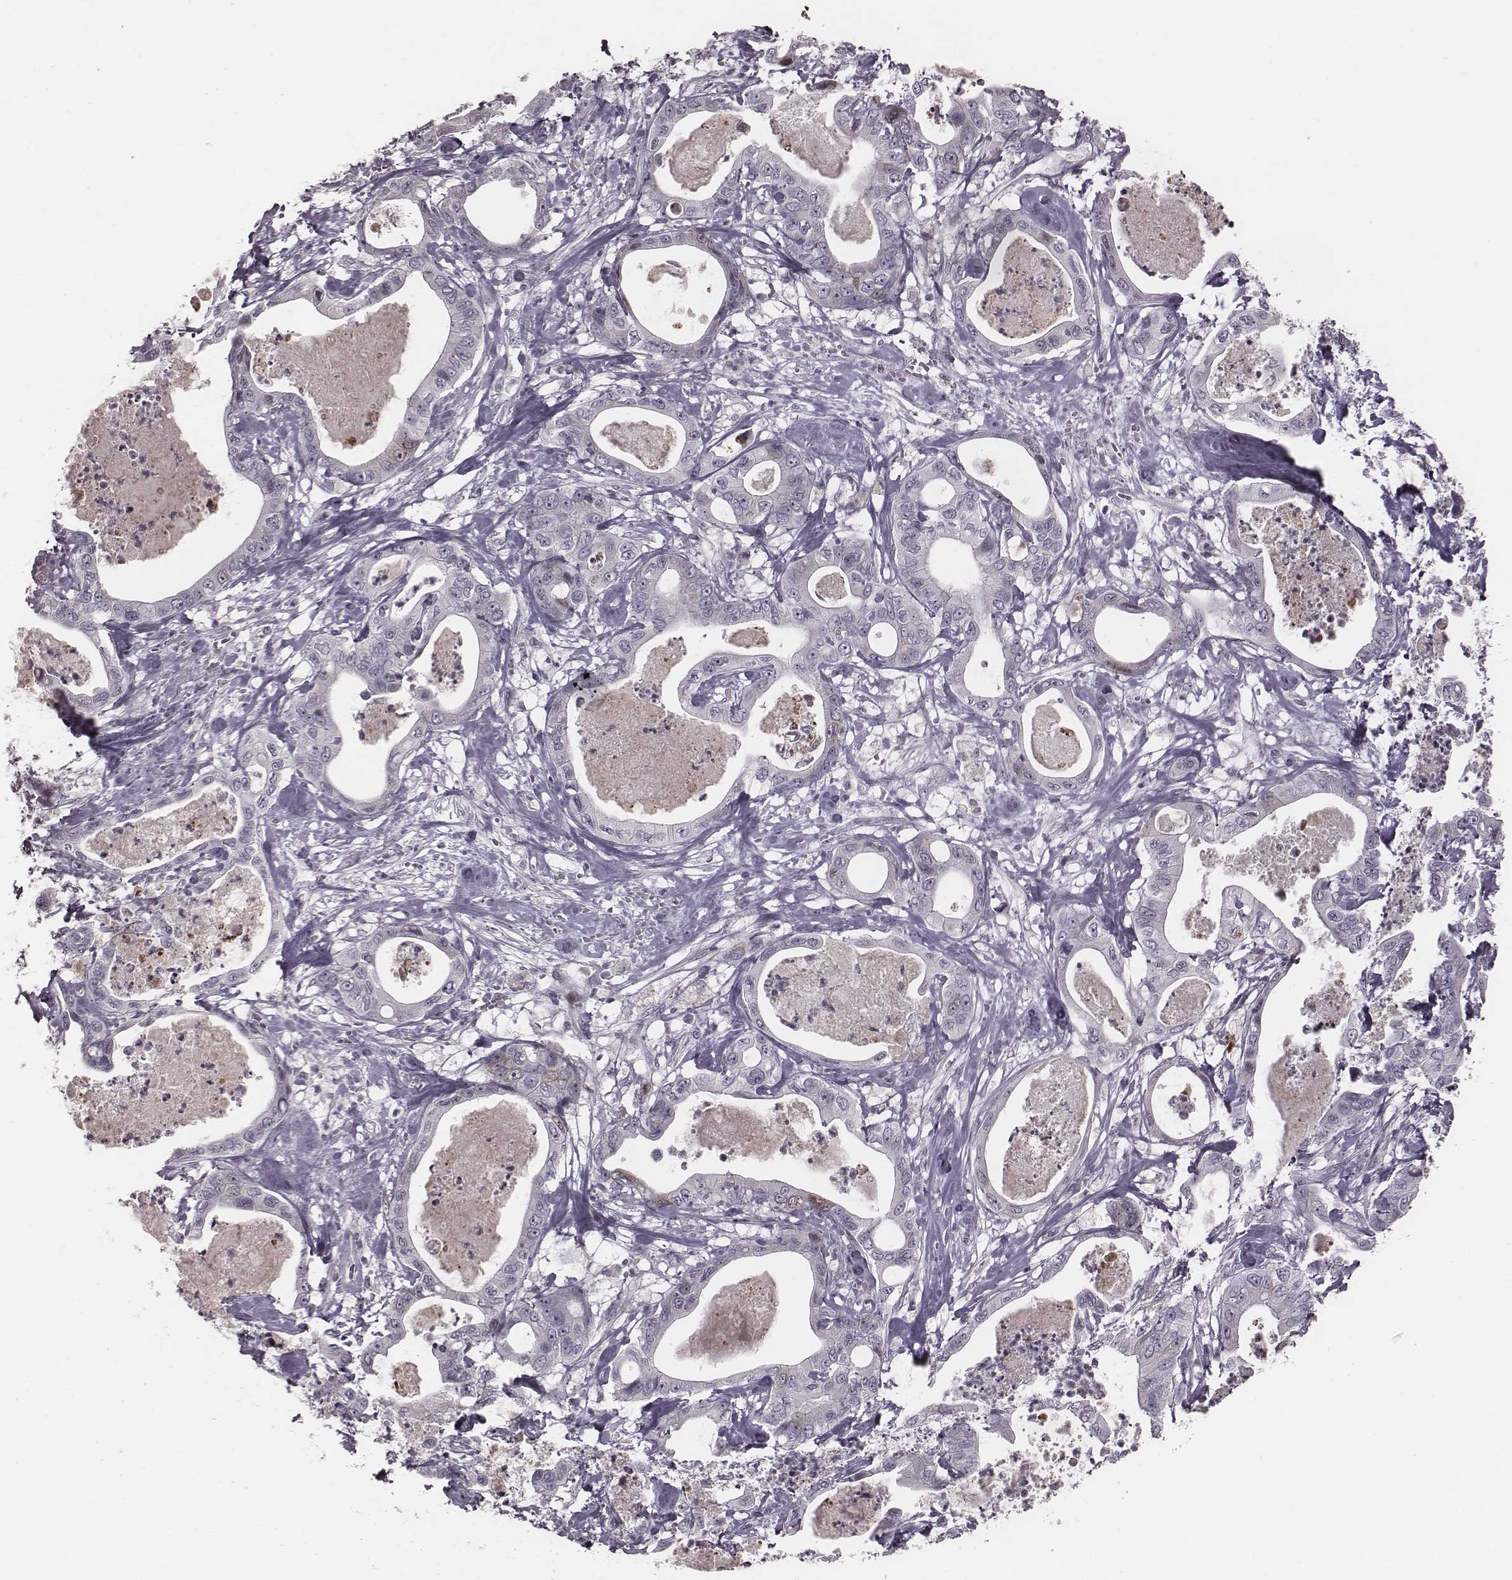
{"staining": {"intensity": "negative", "quantity": "none", "location": "none"}, "tissue": "pancreatic cancer", "cell_type": "Tumor cells", "image_type": "cancer", "snomed": [{"axis": "morphology", "description": "Adenocarcinoma, NOS"}, {"axis": "topography", "description": "Pancreas"}], "caption": "Pancreatic adenocarcinoma stained for a protein using immunohistochemistry (IHC) displays no staining tumor cells.", "gene": "NDC1", "patient": {"sex": "male", "age": 71}}